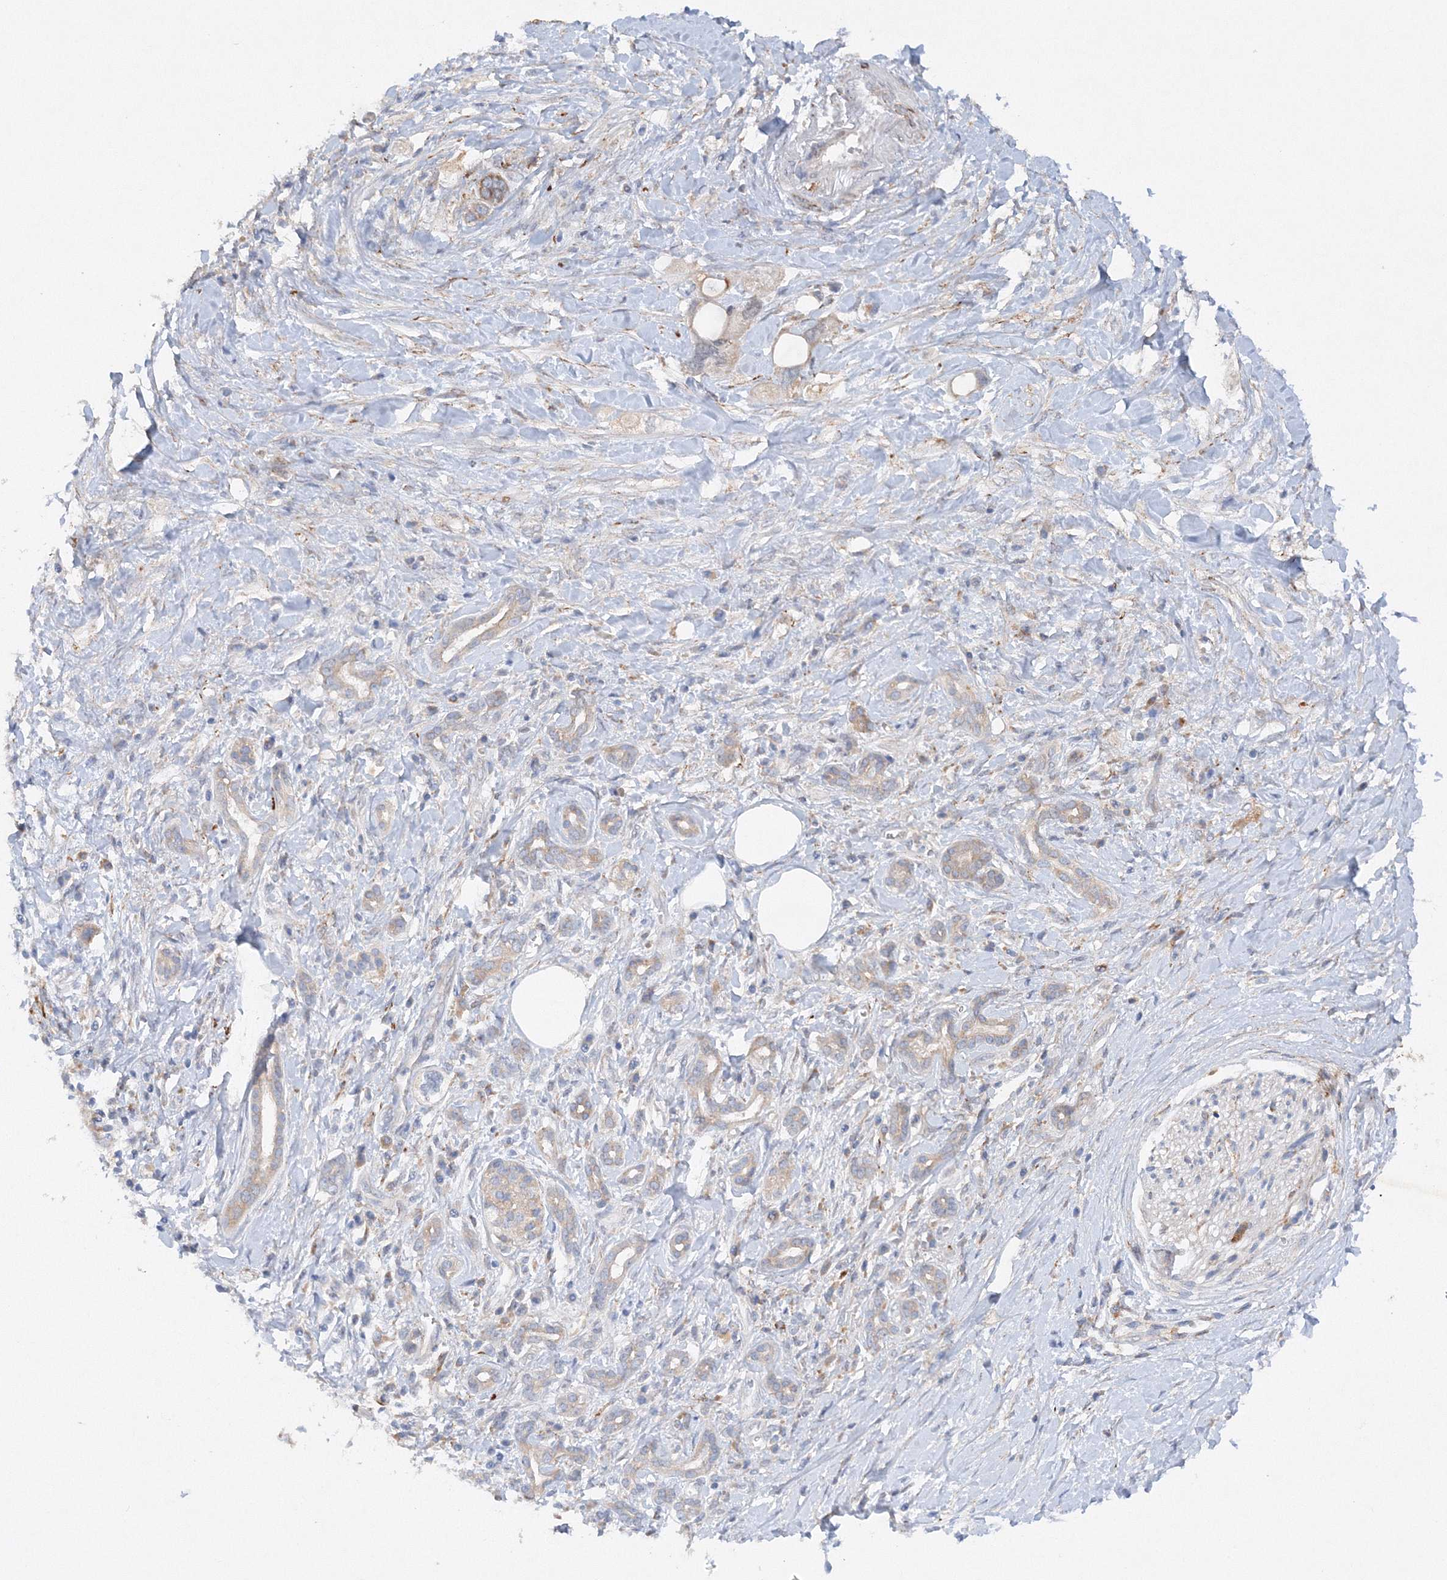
{"staining": {"intensity": "weak", "quantity": "25%-75%", "location": "cytoplasmic/membranous"}, "tissue": "pancreatic cancer", "cell_type": "Tumor cells", "image_type": "cancer", "snomed": [{"axis": "morphology", "description": "Adenocarcinoma, NOS"}, {"axis": "topography", "description": "Pancreas"}], "caption": "There is low levels of weak cytoplasmic/membranous staining in tumor cells of pancreatic cancer, as demonstrated by immunohistochemical staining (brown color).", "gene": "SLC36A1", "patient": {"sex": "female", "age": 56}}